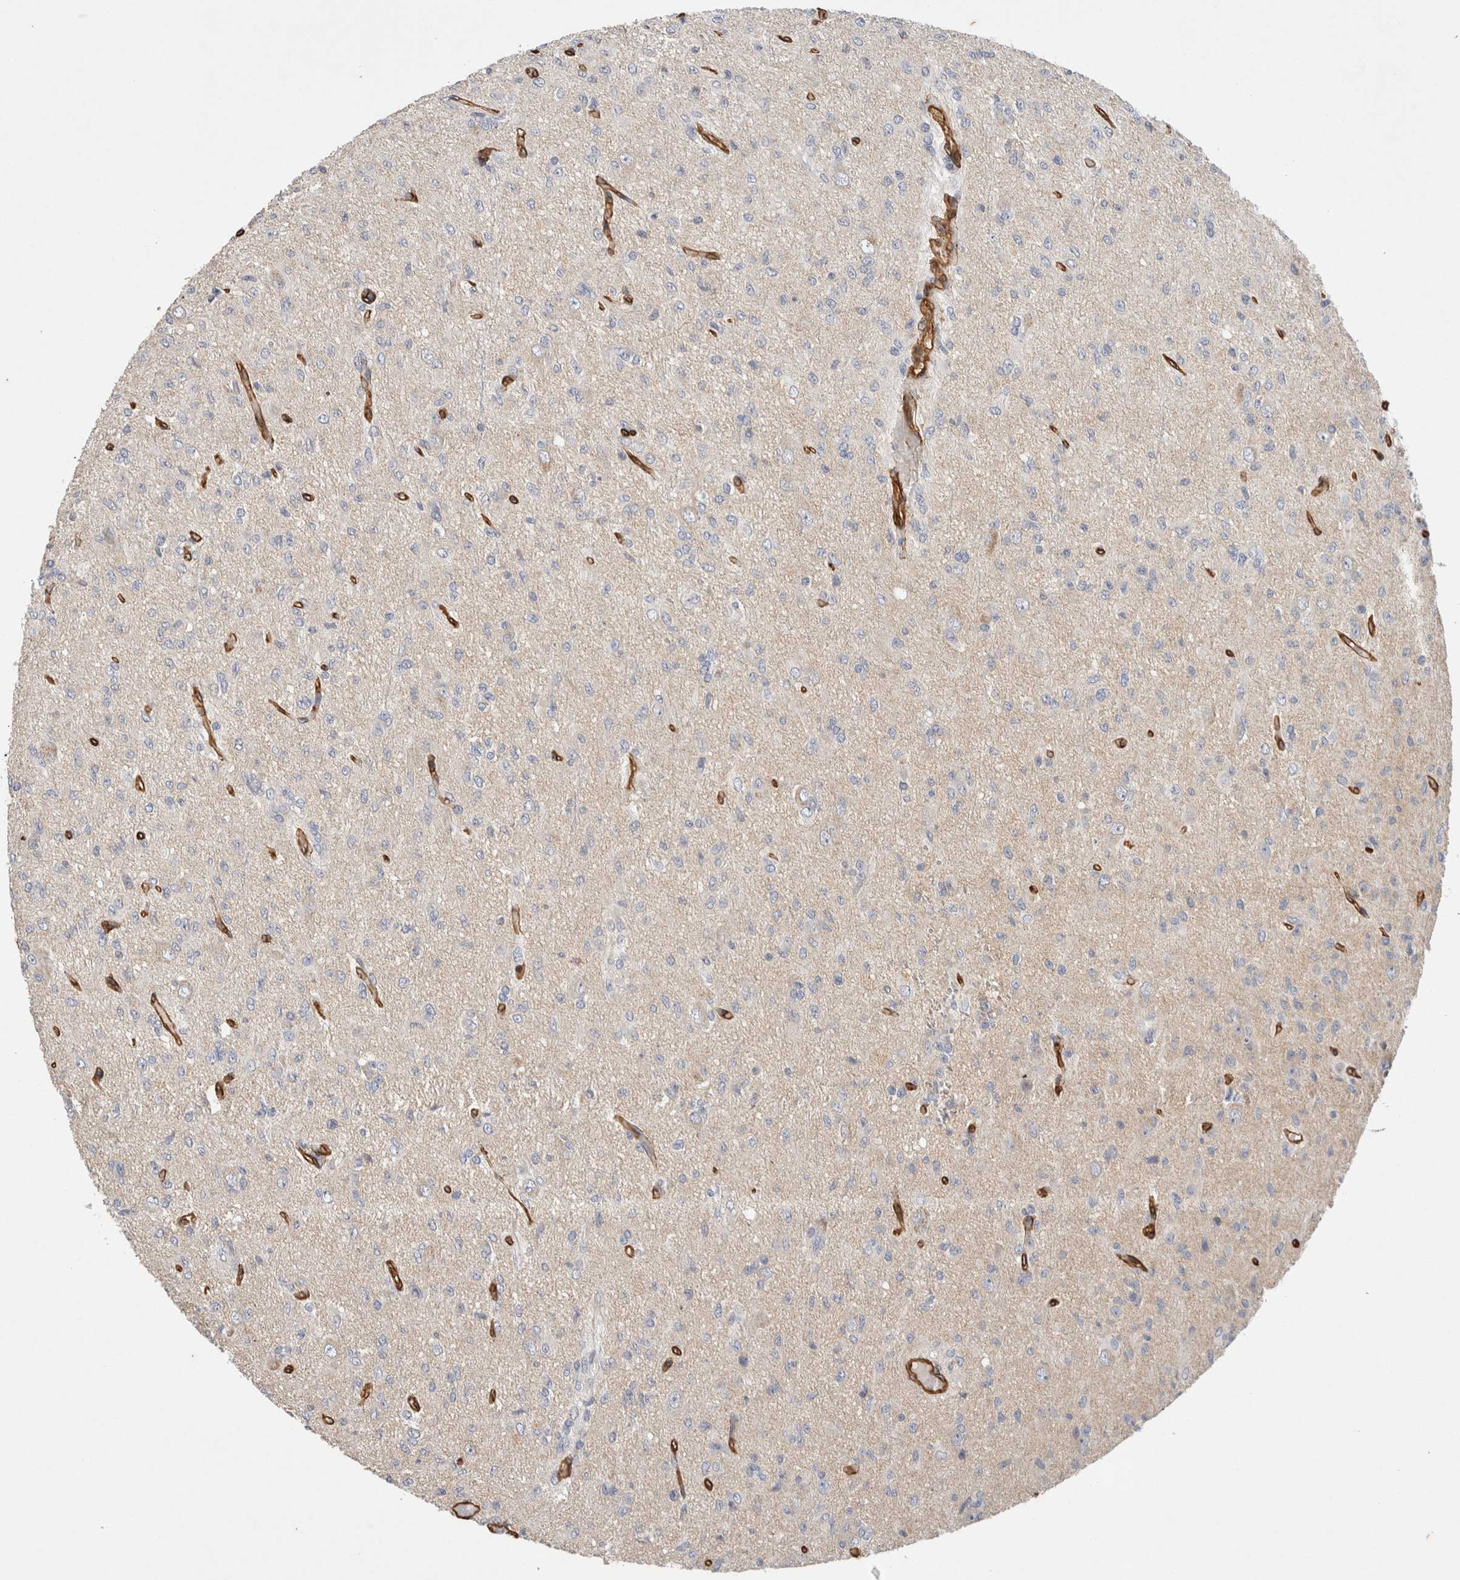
{"staining": {"intensity": "negative", "quantity": "none", "location": "none"}, "tissue": "glioma", "cell_type": "Tumor cells", "image_type": "cancer", "snomed": [{"axis": "morphology", "description": "Glioma, malignant, High grade"}, {"axis": "topography", "description": "Brain"}], "caption": "Immunohistochemical staining of glioma exhibits no significant expression in tumor cells.", "gene": "JMJD4", "patient": {"sex": "female", "age": 59}}